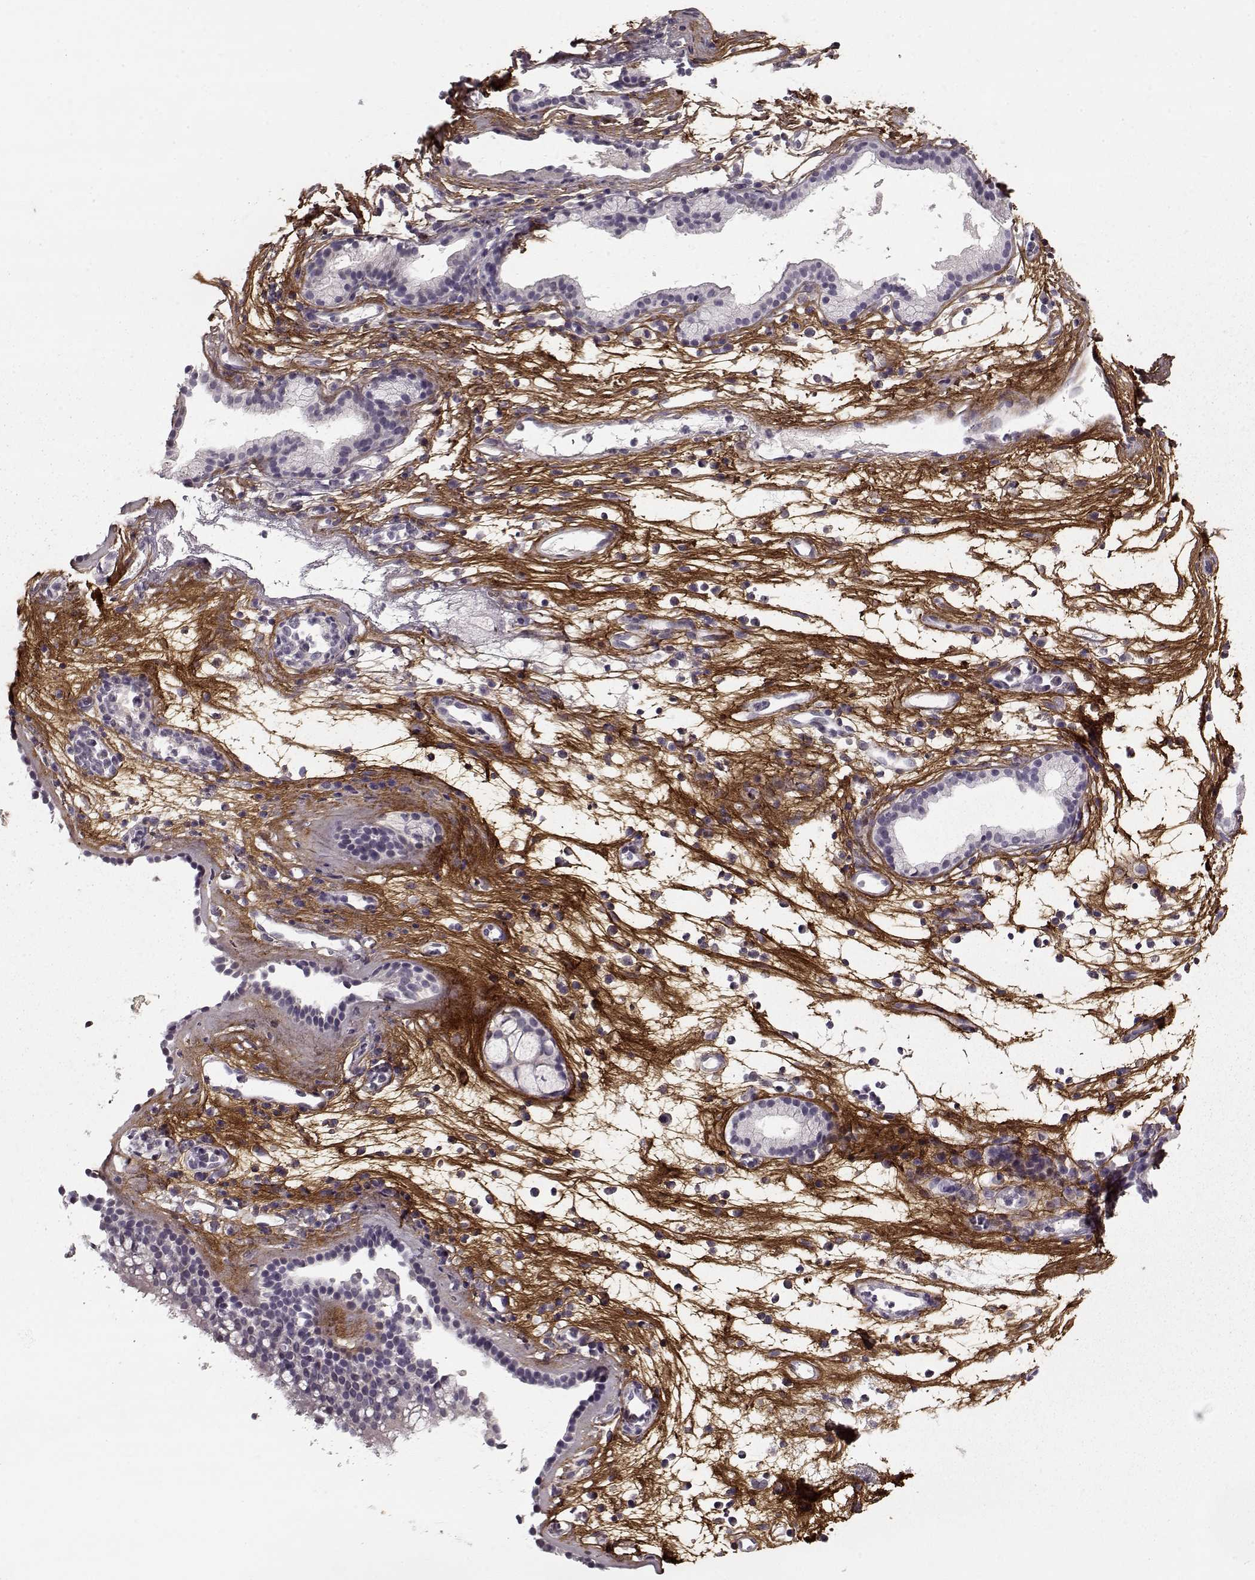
{"staining": {"intensity": "negative", "quantity": "none", "location": "none"}, "tissue": "nasopharynx", "cell_type": "Respiratory epithelial cells", "image_type": "normal", "snomed": [{"axis": "morphology", "description": "Normal tissue, NOS"}, {"axis": "topography", "description": "Nasopharynx"}], "caption": "Immunohistochemistry (IHC) of benign human nasopharynx displays no expression in respiratory epithelial cells. (Brightfield microscopy of DAB IHC at high magnification).", "gene": "LUM", "patient": {"sex": "male", "age": 77}}